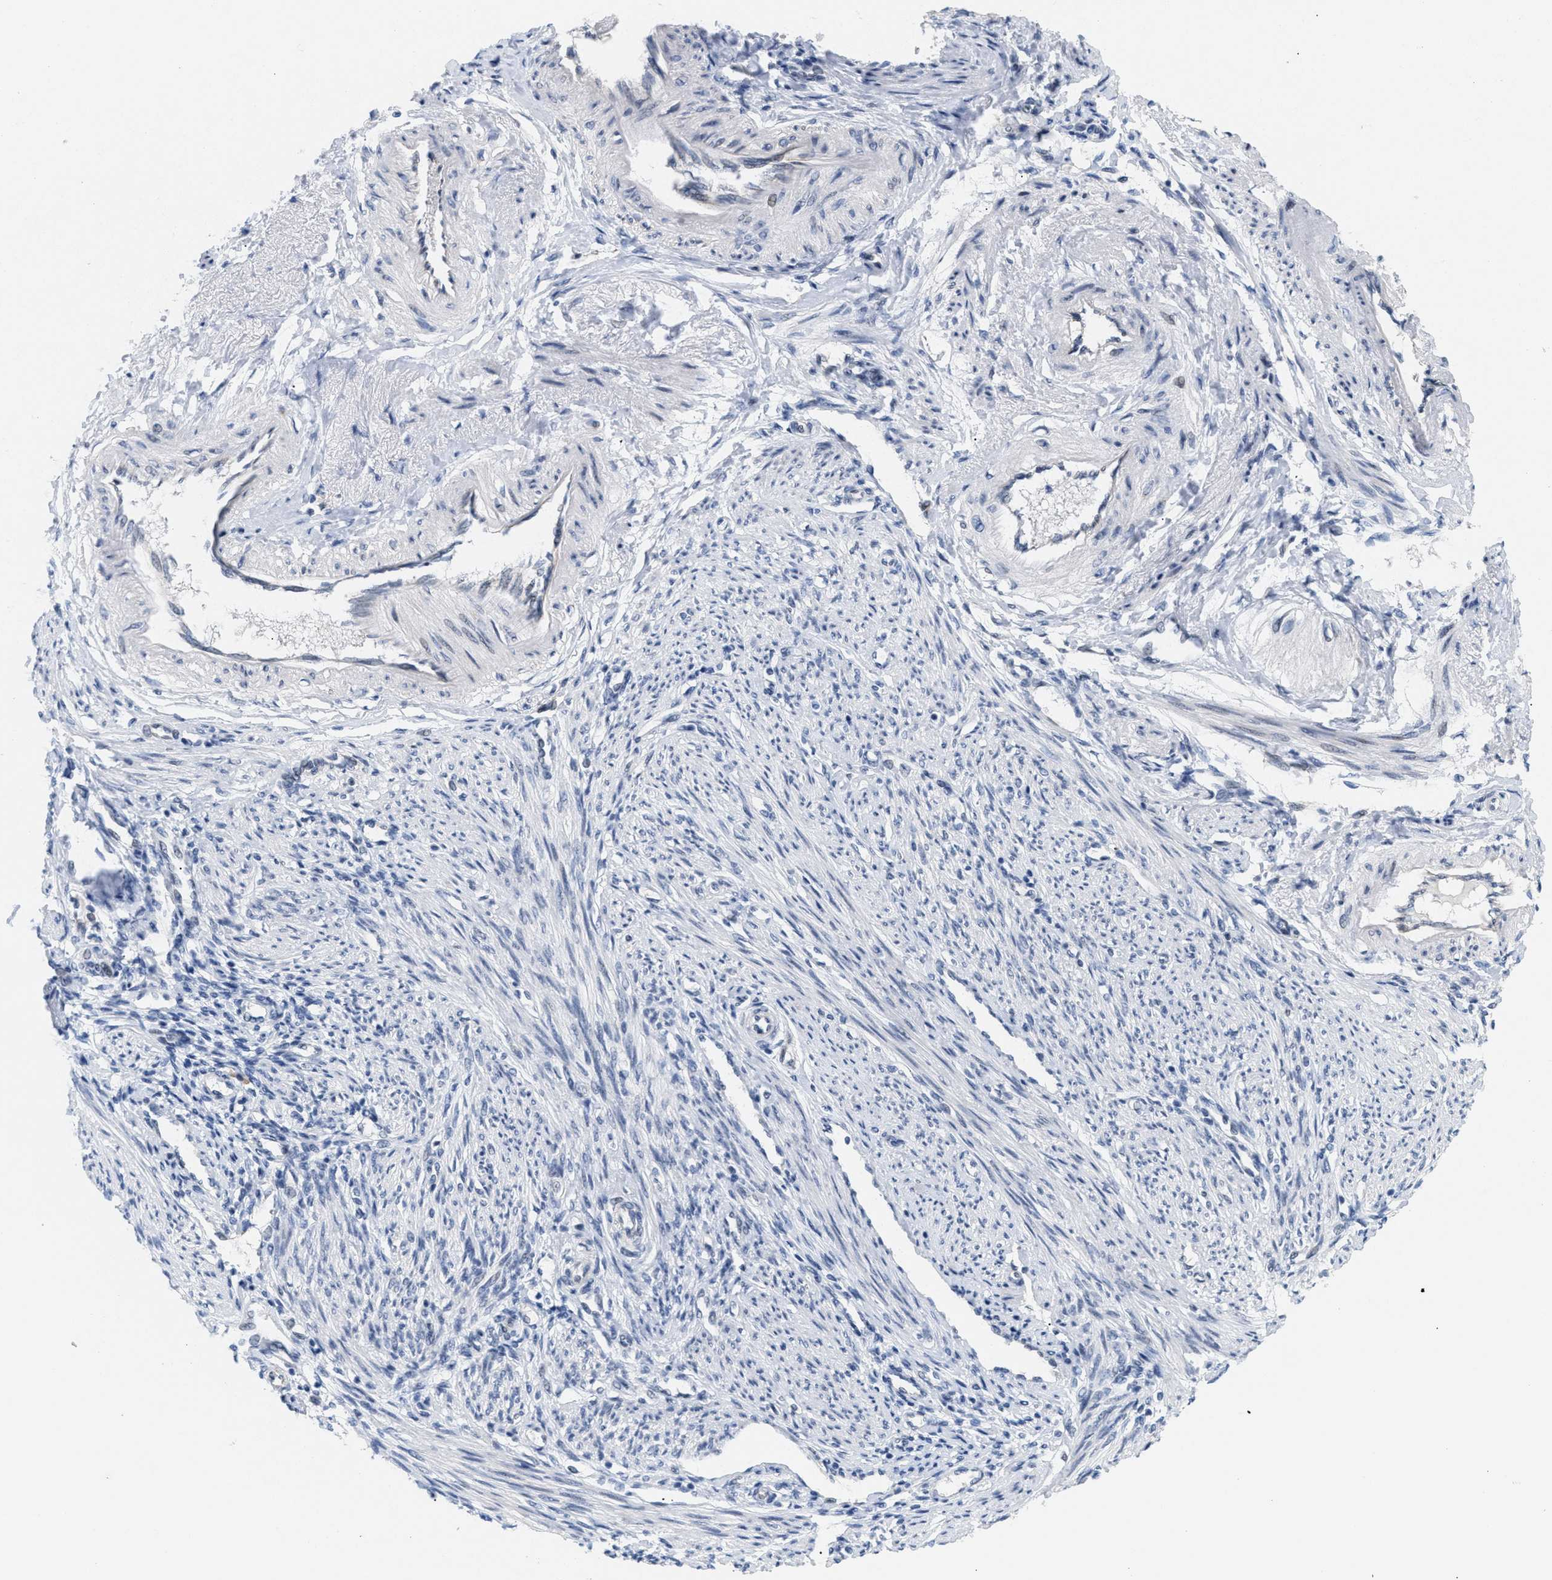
{"staining": {"intensity": "negative", "quantity": "none", "location": "none"}, "tissue": "endometrium", "cell_type": "Cells in endometrial stroma", "image_type": "normal", "snomed": [{"axis": "morphology", "description": "Normal tissue, NOS"}, {"axis": "topography", "description": "Endometrium"}], "caption": "High power microscopy micrograph of an IHC image of benign endometrium, revealing no significant positivity in cells in endometrial stroma. Brightfield microscopy of immunohistochemistry (IHC) stained with DAB (3,3'-diaminobenzidine) (brown) and hematoxylin (blue), captured at high magnification.", "gene": "PPARD", "patient": {"sex": "female", "age": 42}}